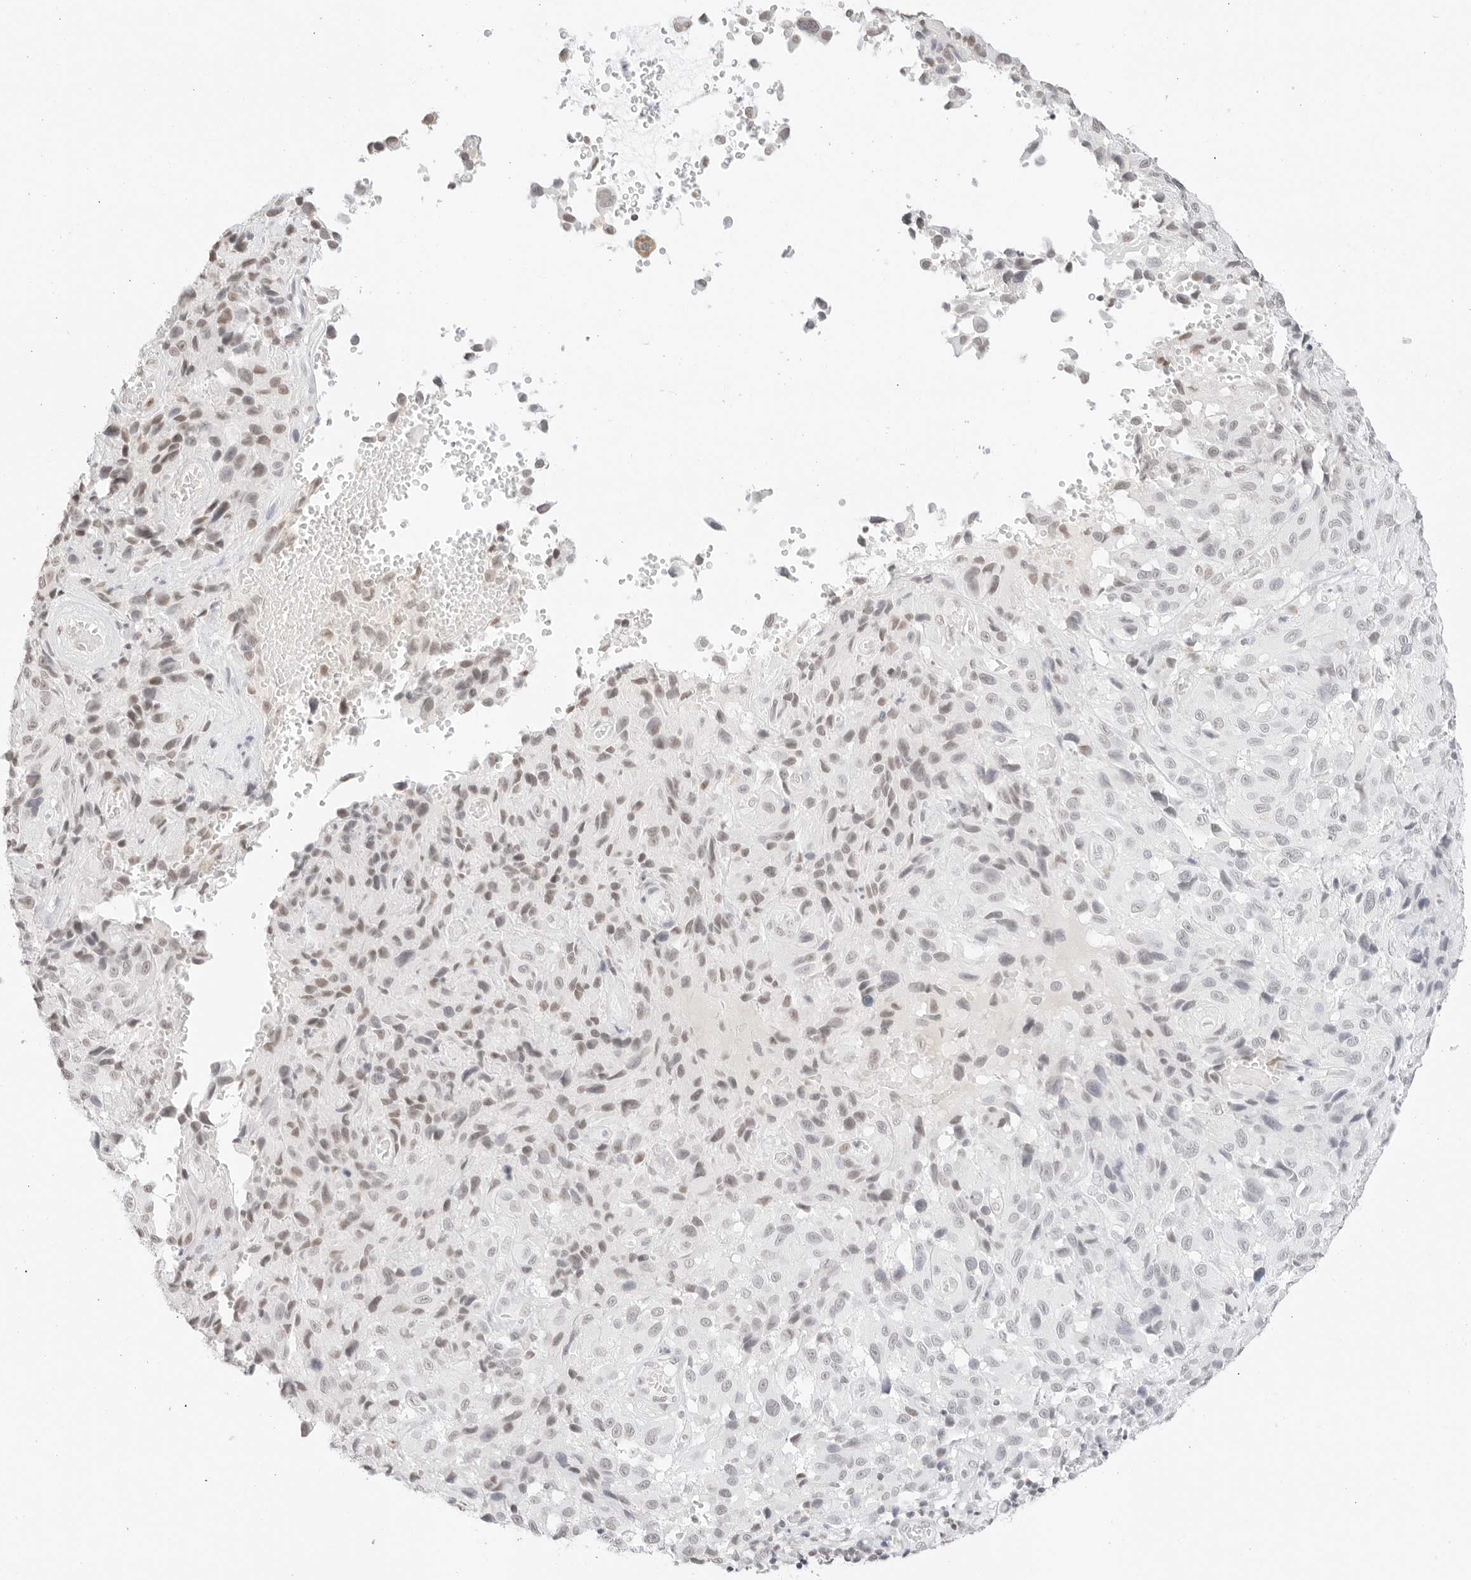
{"staining": {"intensity": "negative", "quantity": "none", "location": "none"}, "tissue": "melanoma", "cell_type": "Tumor cells", "image_type": "cancer", "snomed": [{"axis": "morphology", "description": "Malignant melanoma, NOS"}, {"axis": "topography", "description": "Skin"}], "caption": "Immunohistochemical staining of melanoma reveals no significant expression in tumor cells.", "gene": "FBLN5", "patient": {"sex": "male", "age": 66}}